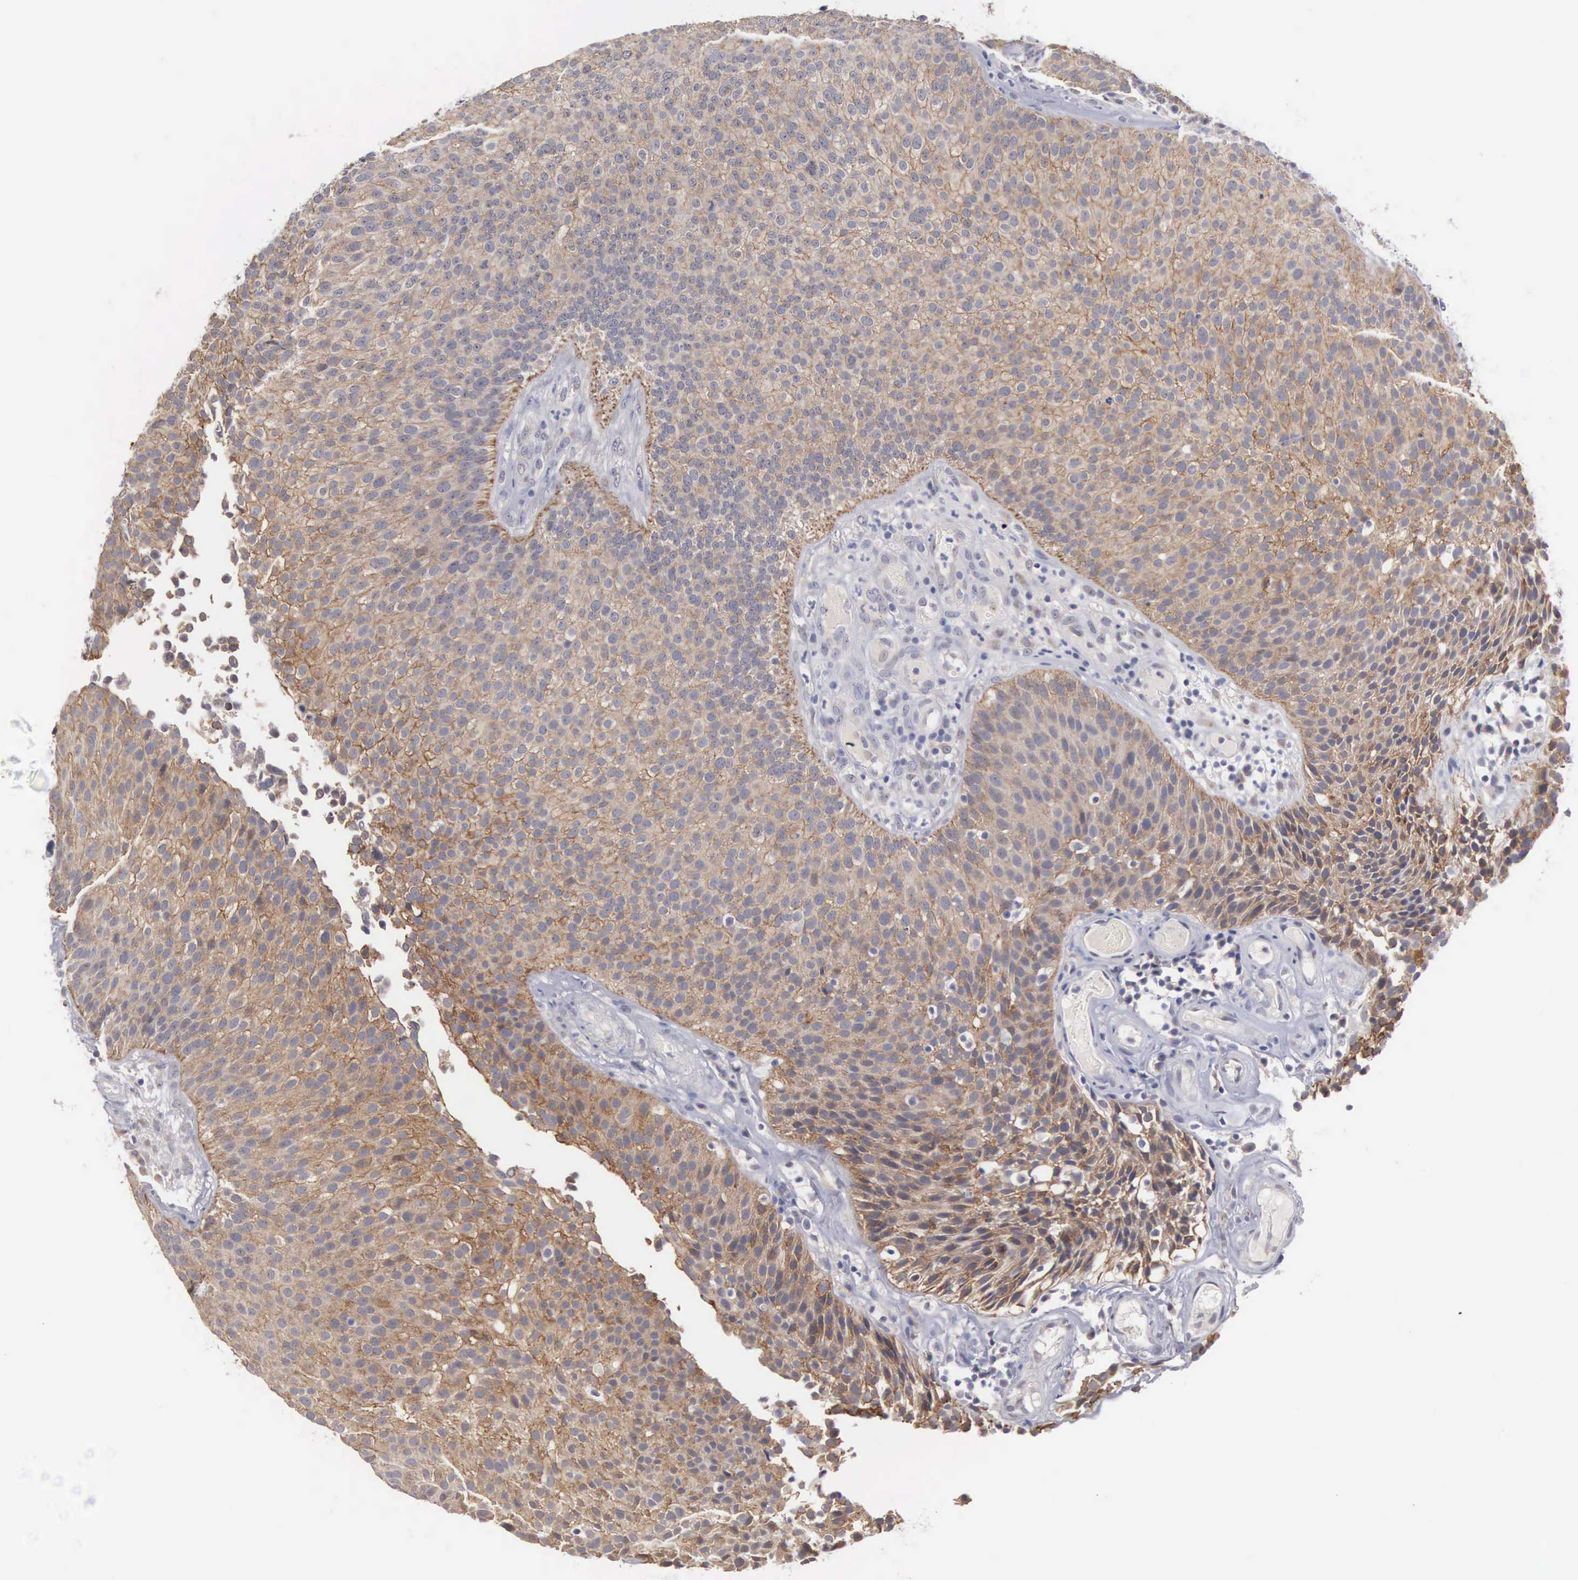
{"staining": {"intensity": "moderate", "quantity": ">75%", "location": "cytoplasmic/membranous"}, "tissue": "urothelial cancer", "cell_type": "Tumor cells", "image_type": "cancer", "snomed": [{"axis": "morphology", "description": "Urothelial carcinoma, Low grade"}, {"axis": "topography", "description": "Urinary bladder"}], "caption": "The image shows immunohistochemical staining of urothelial carcinoma (low-grade). There is moderate cytoplasmic/membranous staining is identified in about >75% of tumor cells.", "gene": "AMN", "patient": {"sex": "male", "age": 85}}